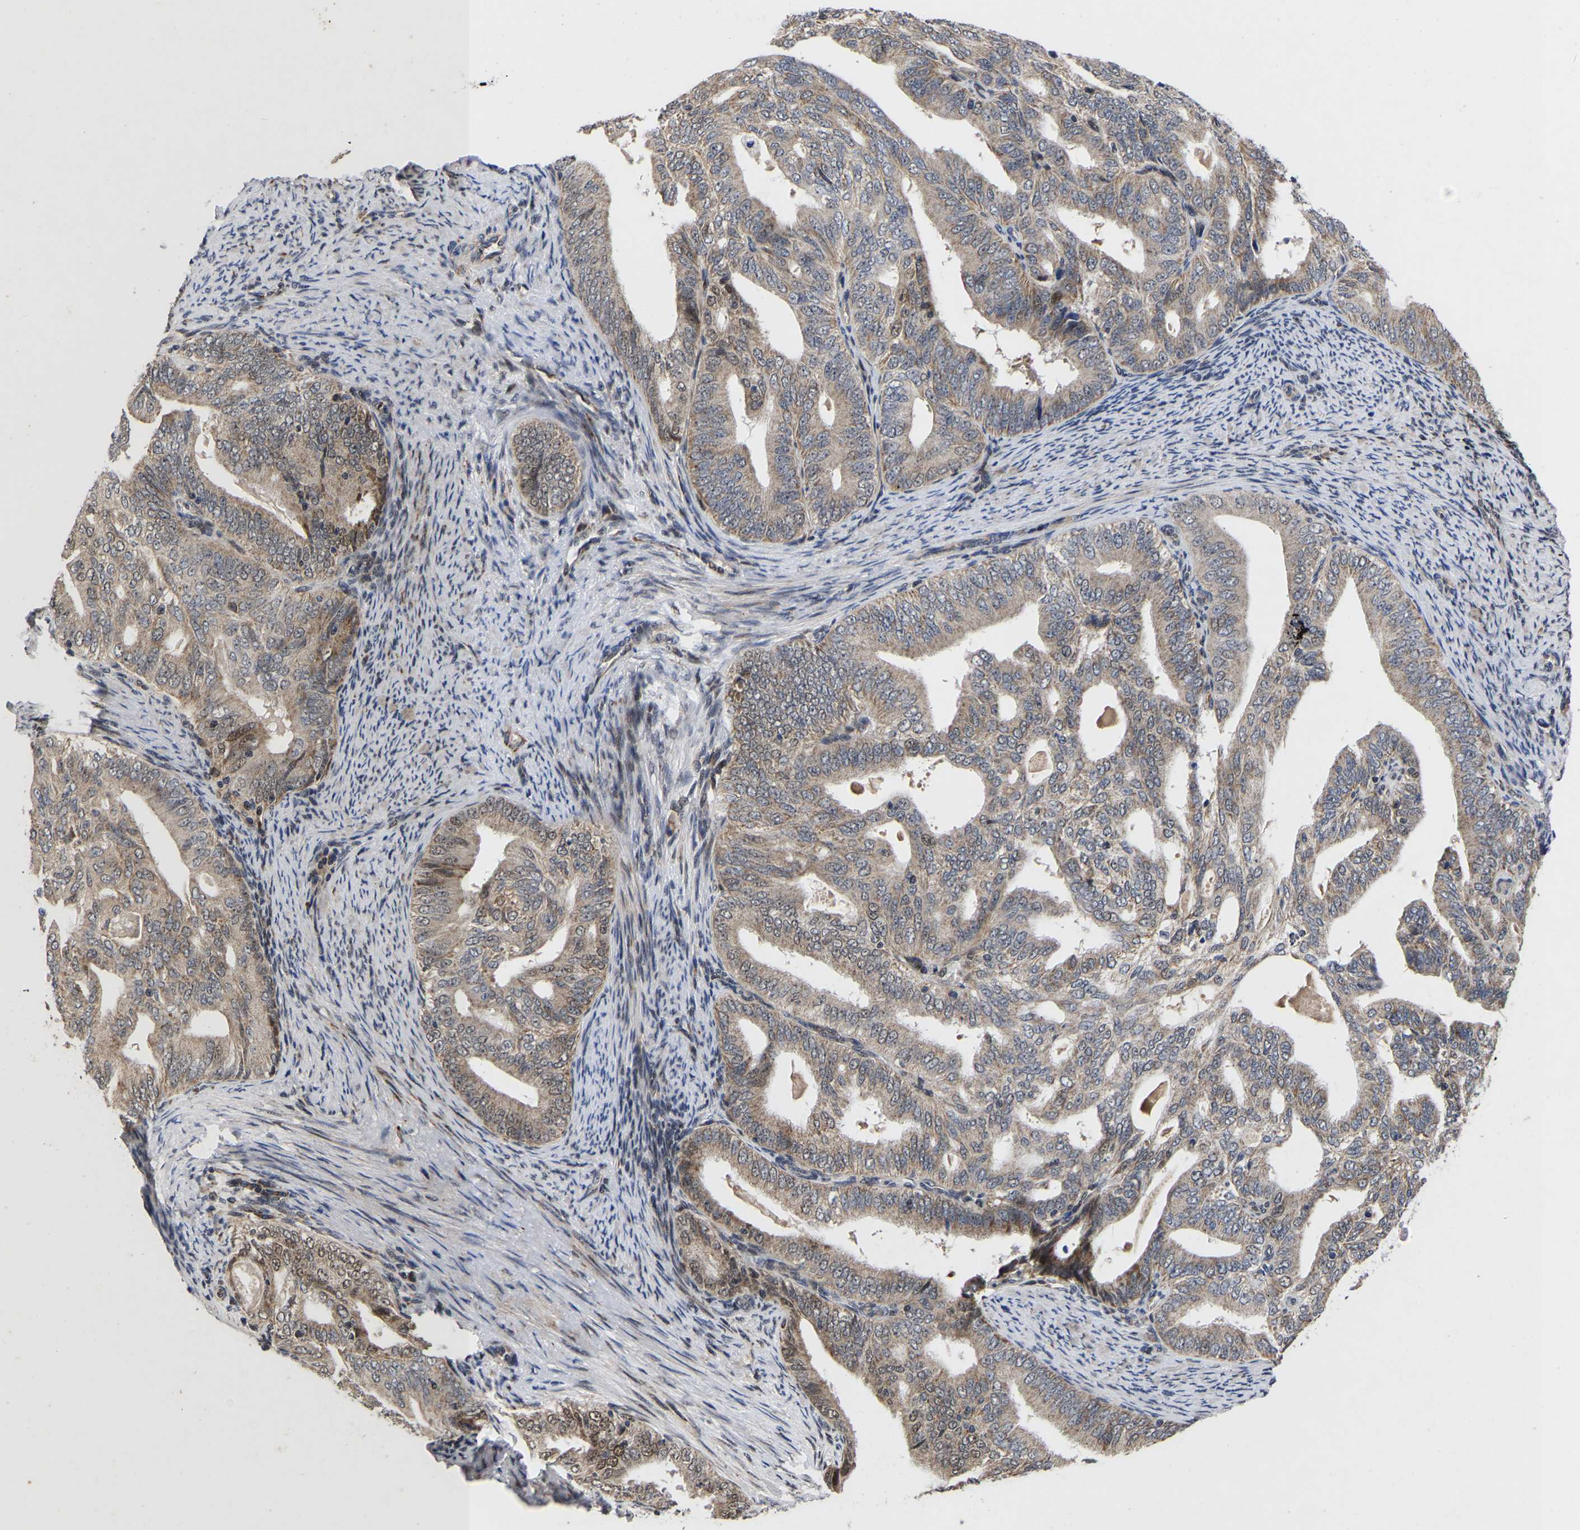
{"staining": {"intensity": "moderate", "quantity": ">75%", "location": "cytoplasmic/membranous,nuclear"}, "tissue": "endometrial cancer", "cell_type": "Tumor cells", "image_type": "cancer", "snomed": [{"axis": "morphology", "description": "Adenocarcinoma, NOS"}, {"axis": "topography", "description": "Endometrium"}], "caption": "Endometrial cancer (adenocarcinoma) tissue demonstrates moderate cytoplasmic/membranous and nuclear positivity in about >75% of tumor cells, visualized by immunohistochemistry. (Stains: DAB in brown, nuclei in blue, Microscopy: brightfield microscopy at high magnification).", "gene": "JUNB", "patient": {"sex": "female", "age": 58}}